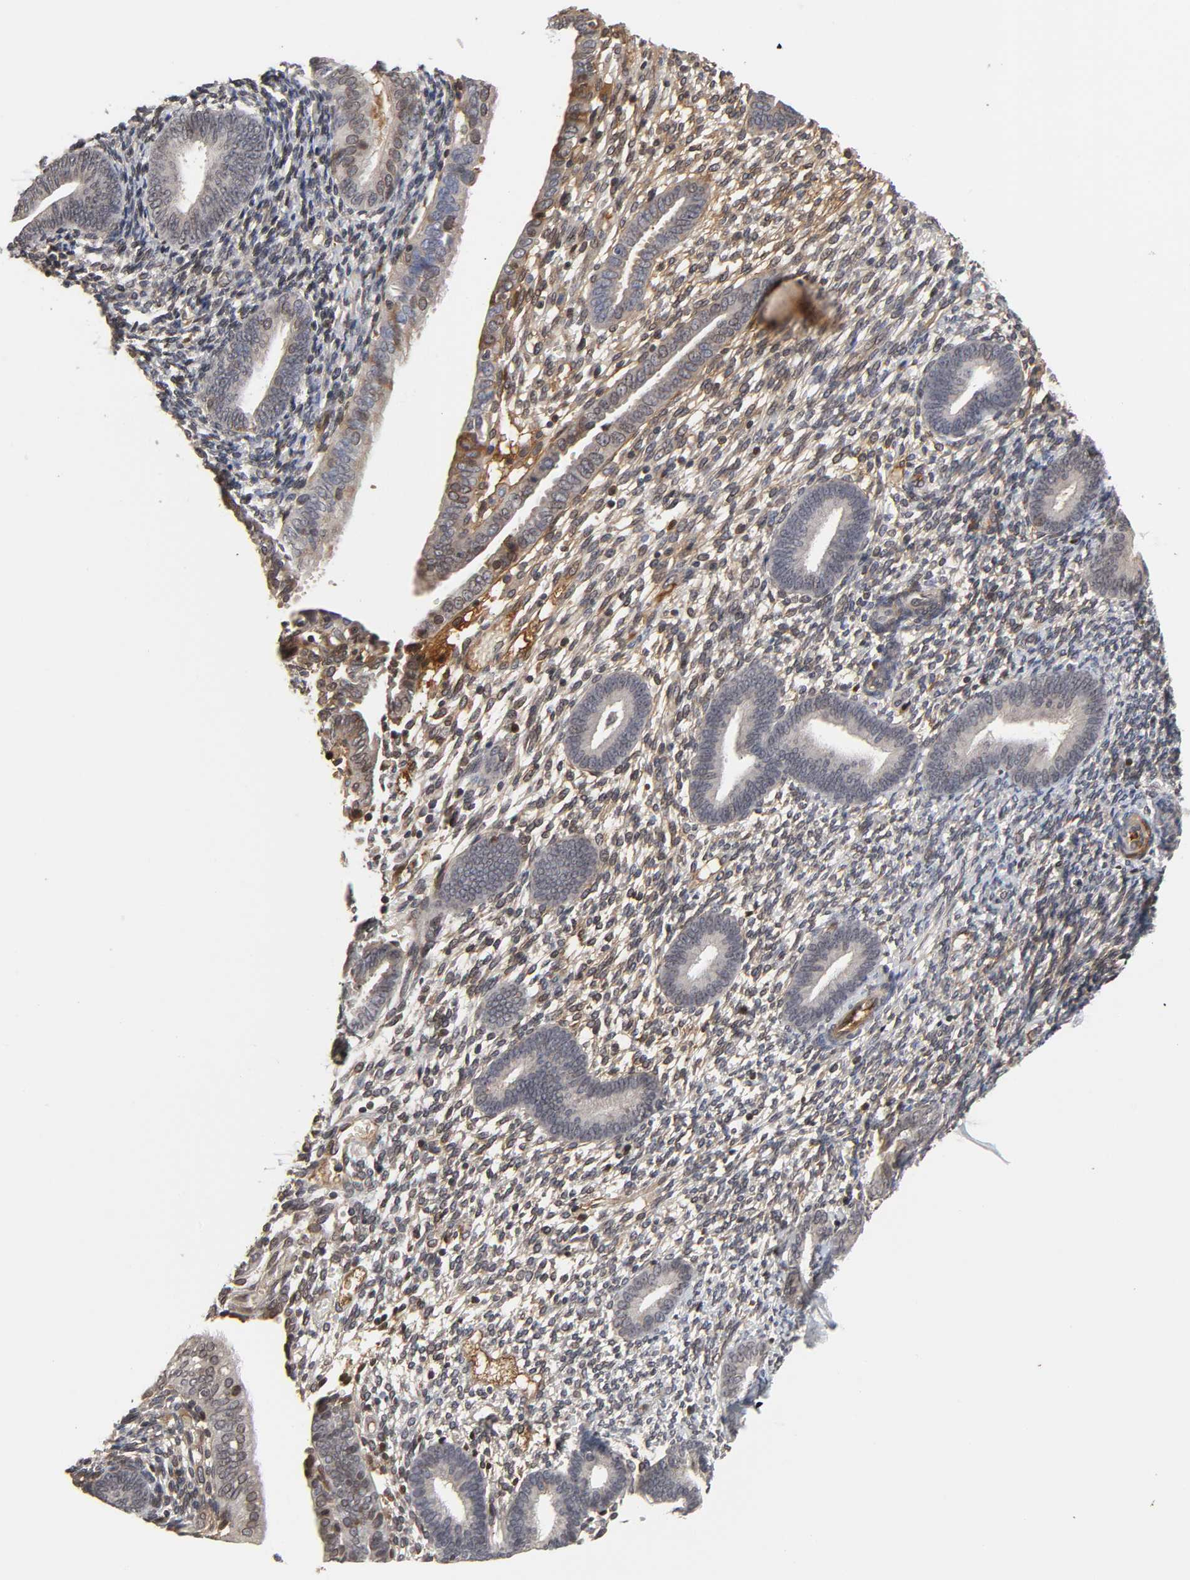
{"staining": {"intensity": "moderate", "quantity": ">75%", "location": "cytoplasmic/membranous,nuclear"}, "tissue": "endometrium", "cell_type": "Cells in endometrial stroma", "image_type": "normal", "snomed": [{"axis": "morphology", "description": "Normal tissue, NOS"}, {"axis": "topography", "description": "Smooth muscle"}, {"axis": "topography", "description": "Endometrium"}], "caption": "Moderate cytoplasmic/membranous,nuclear staining is seen in approximately >75% of cells in endometrial stroma in normal endometrium. (DAB (3,3'-diaminobenzidine) IHC with brightfield microscopy, high magnification).", "gene": "CPN2", "patient": {"sex": "female", "age": 57}}